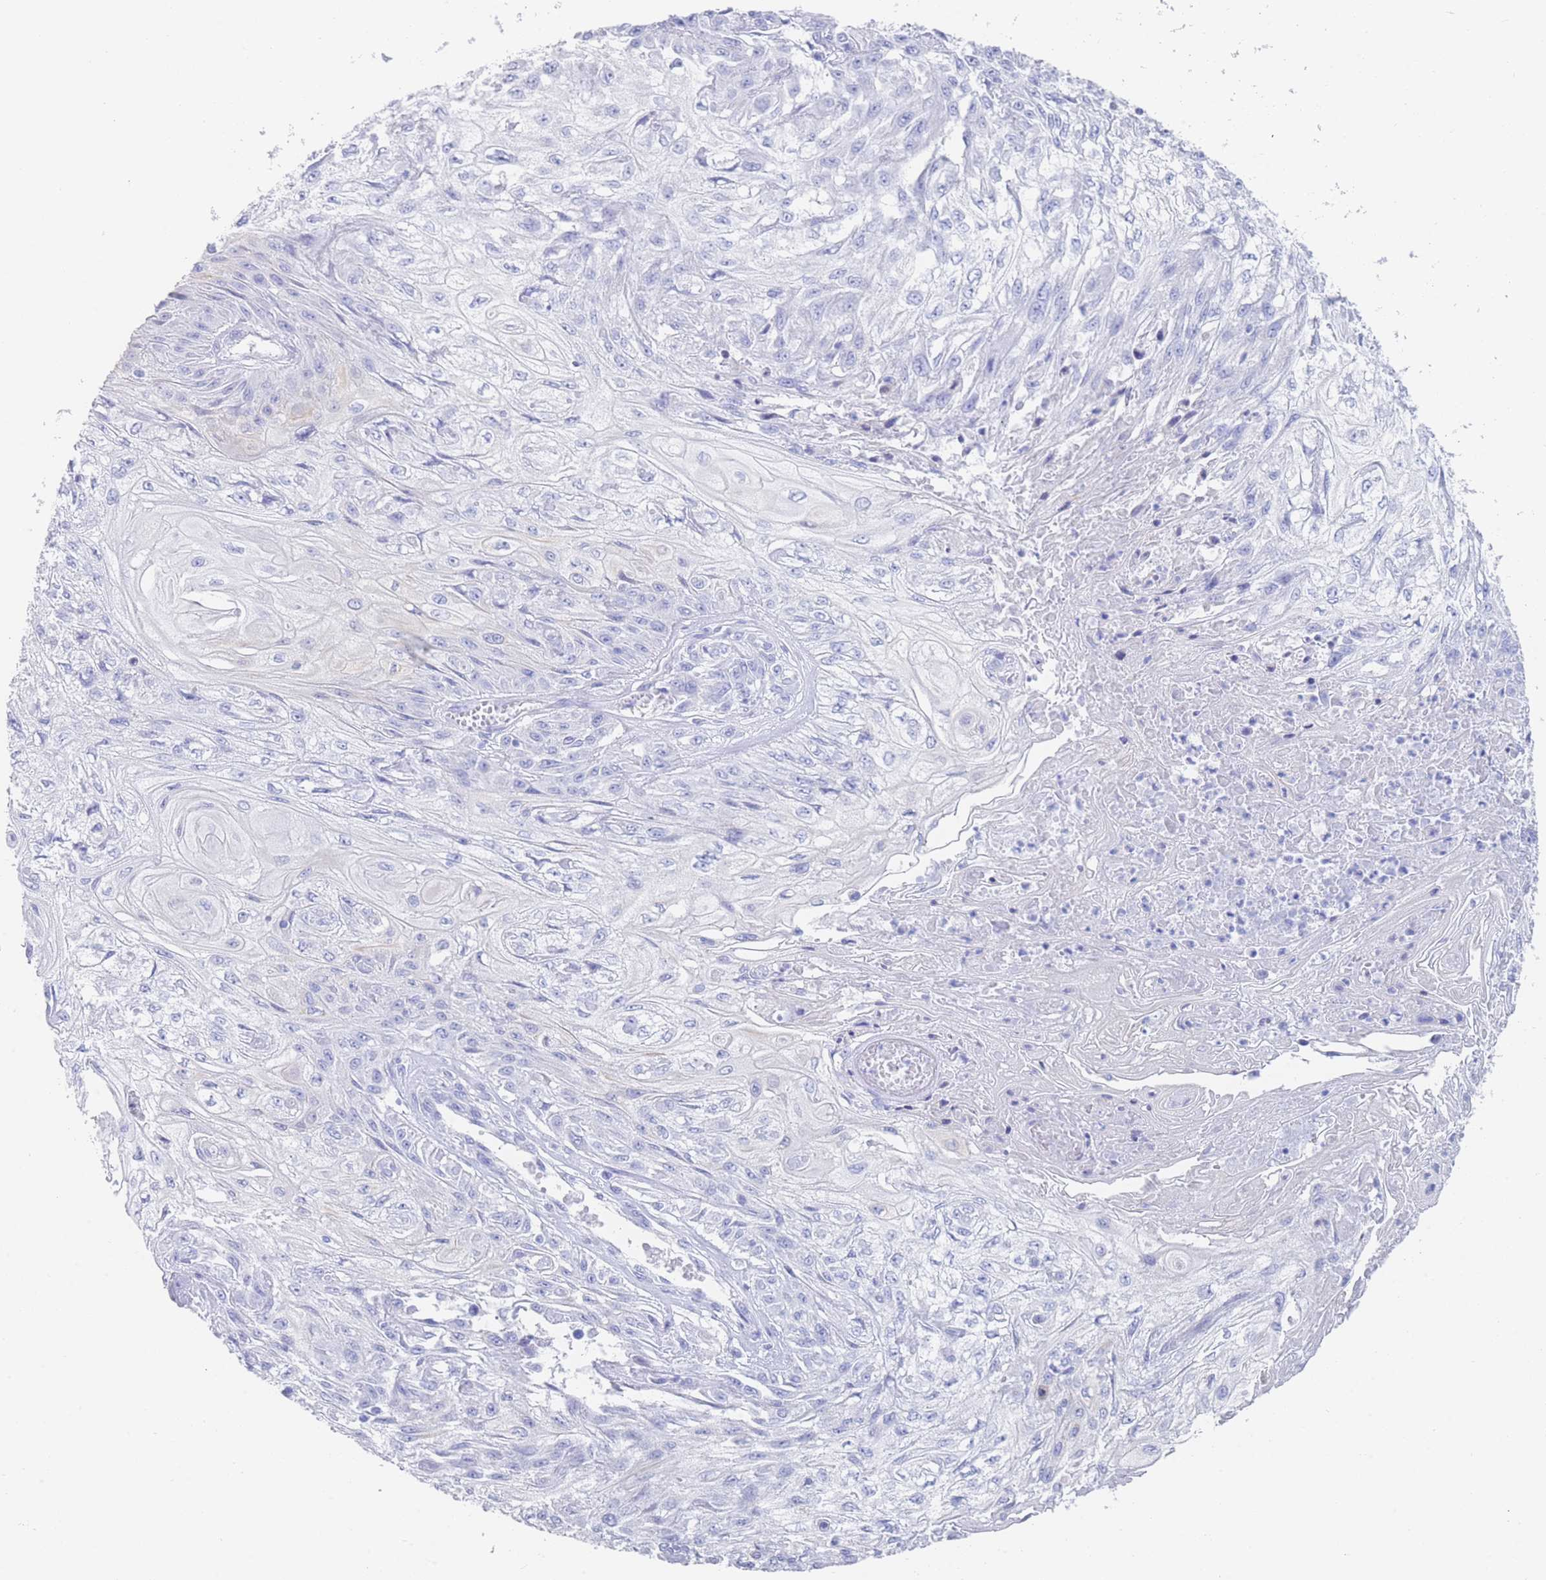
{"staining": {"intensity": "negative", "quantity": "none", "location": "none"}, "tissue": "skin cancer", "cell_type": "Tumor cells", "image_type": "cancer", "snomed": [{"axis": "morphology", "description": "Squamous cell carcinoma, NOS"}, {"axis": "morphology", "description": "Squamous cell carcinoma, metastatic, NOS"}, {"axis": "topography", "description": "Skin"}, {"axis": "topography", "description": "Lymph node"}], "caption": "This is a photomicrograph of immunohistochemistry (IHC) staining of skin cancer (squamous cell carcinoma), which shows no staining in tumor cells.", "gene": "LRRC37A", "patient": {"sex": "male", "age": 75}}